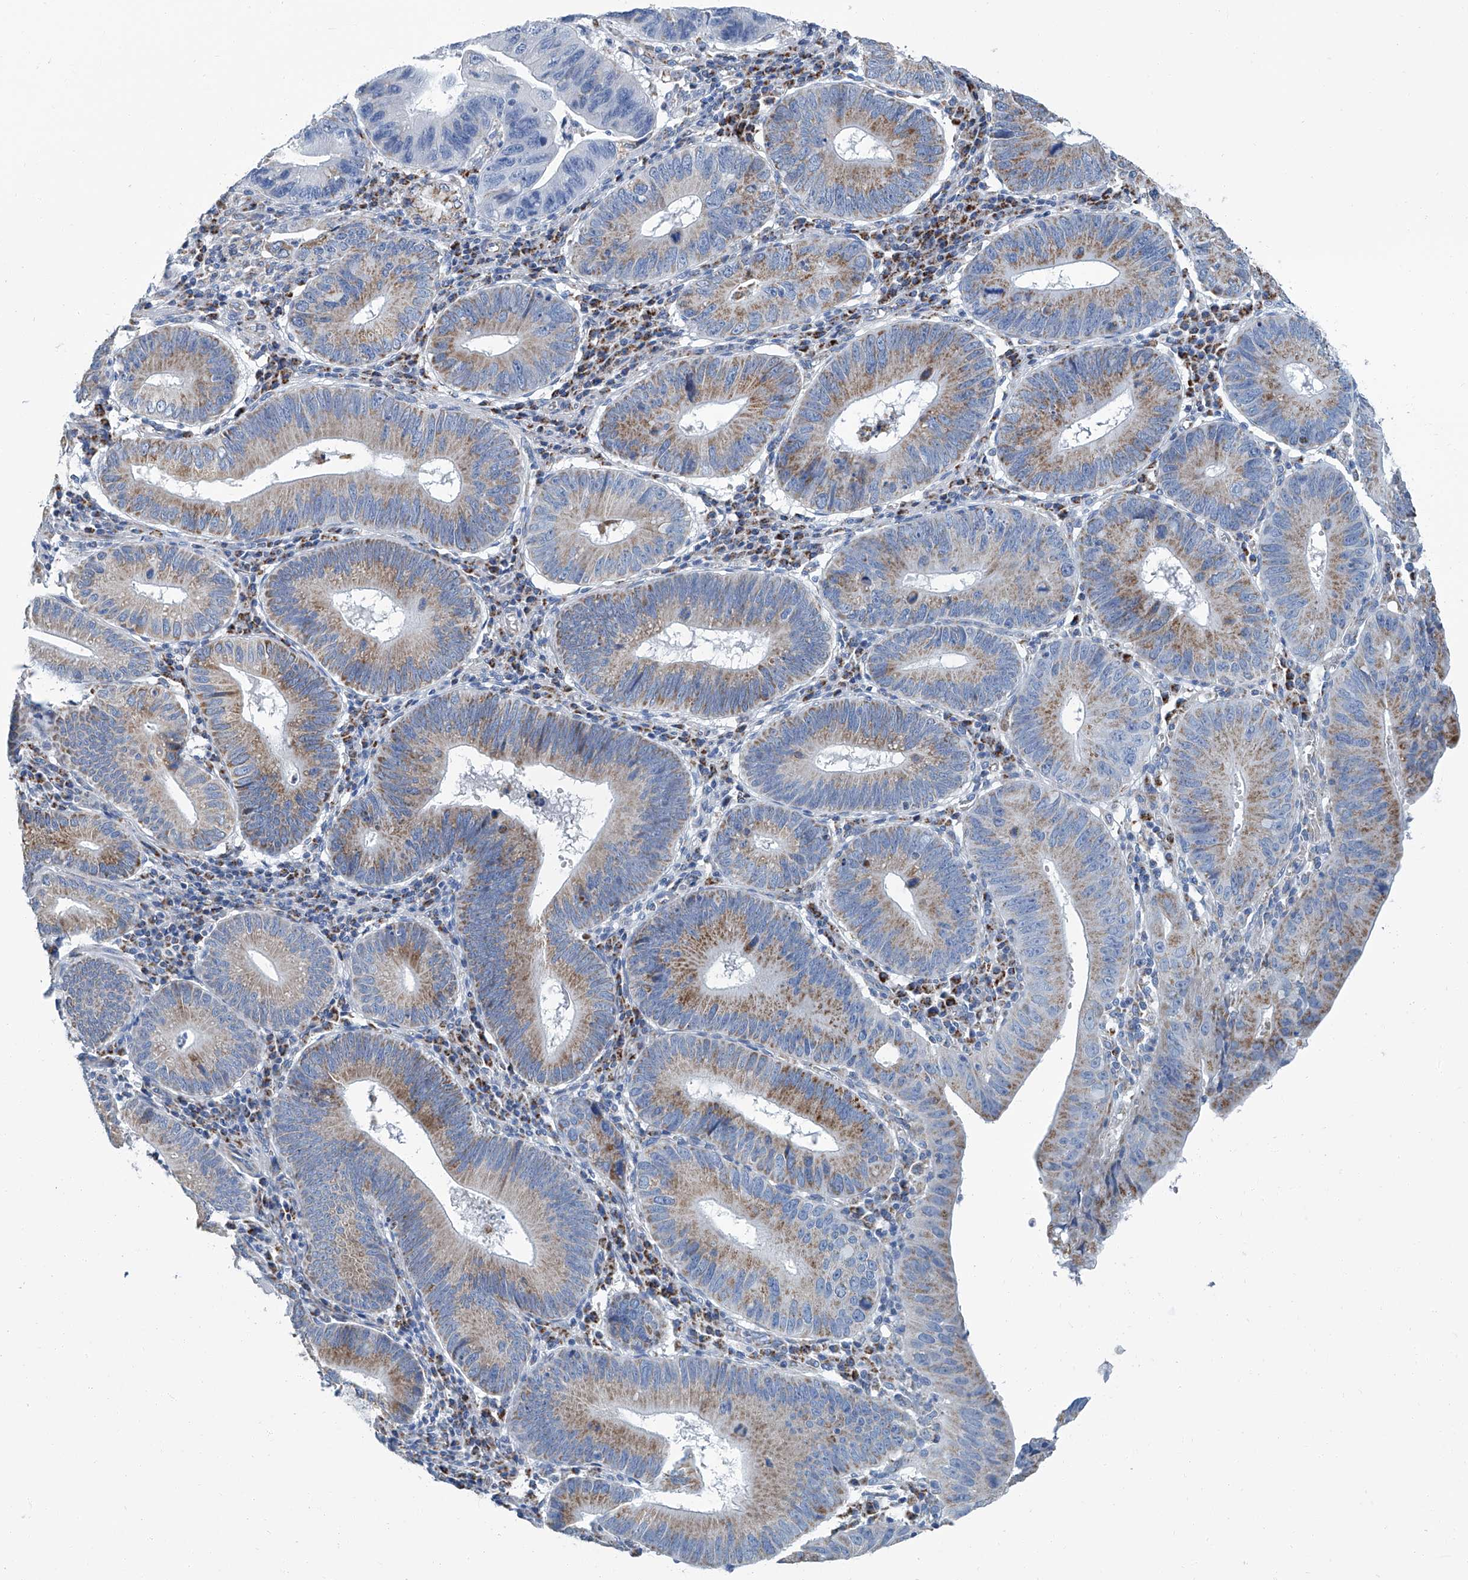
{"staining": {"intensity": "moderate", "quantity": "25%-75%", "location": "cytoplasmic/membranous"}, "tissue": "stomach cancer", "cell_type": "Tumor cells", "image_type": "cancer", "snomed": [{"axis": "morphology", "description": "Adenocarcinoma, NOS"}, {"axis": "topography", "description": "Stomach"}], "caption": "Human stomach cancer stained with a protein marker shows moderate staining in tumor cells.", "gene": "MT-ND1", "patient": {"sex": "male", "age": 59}}